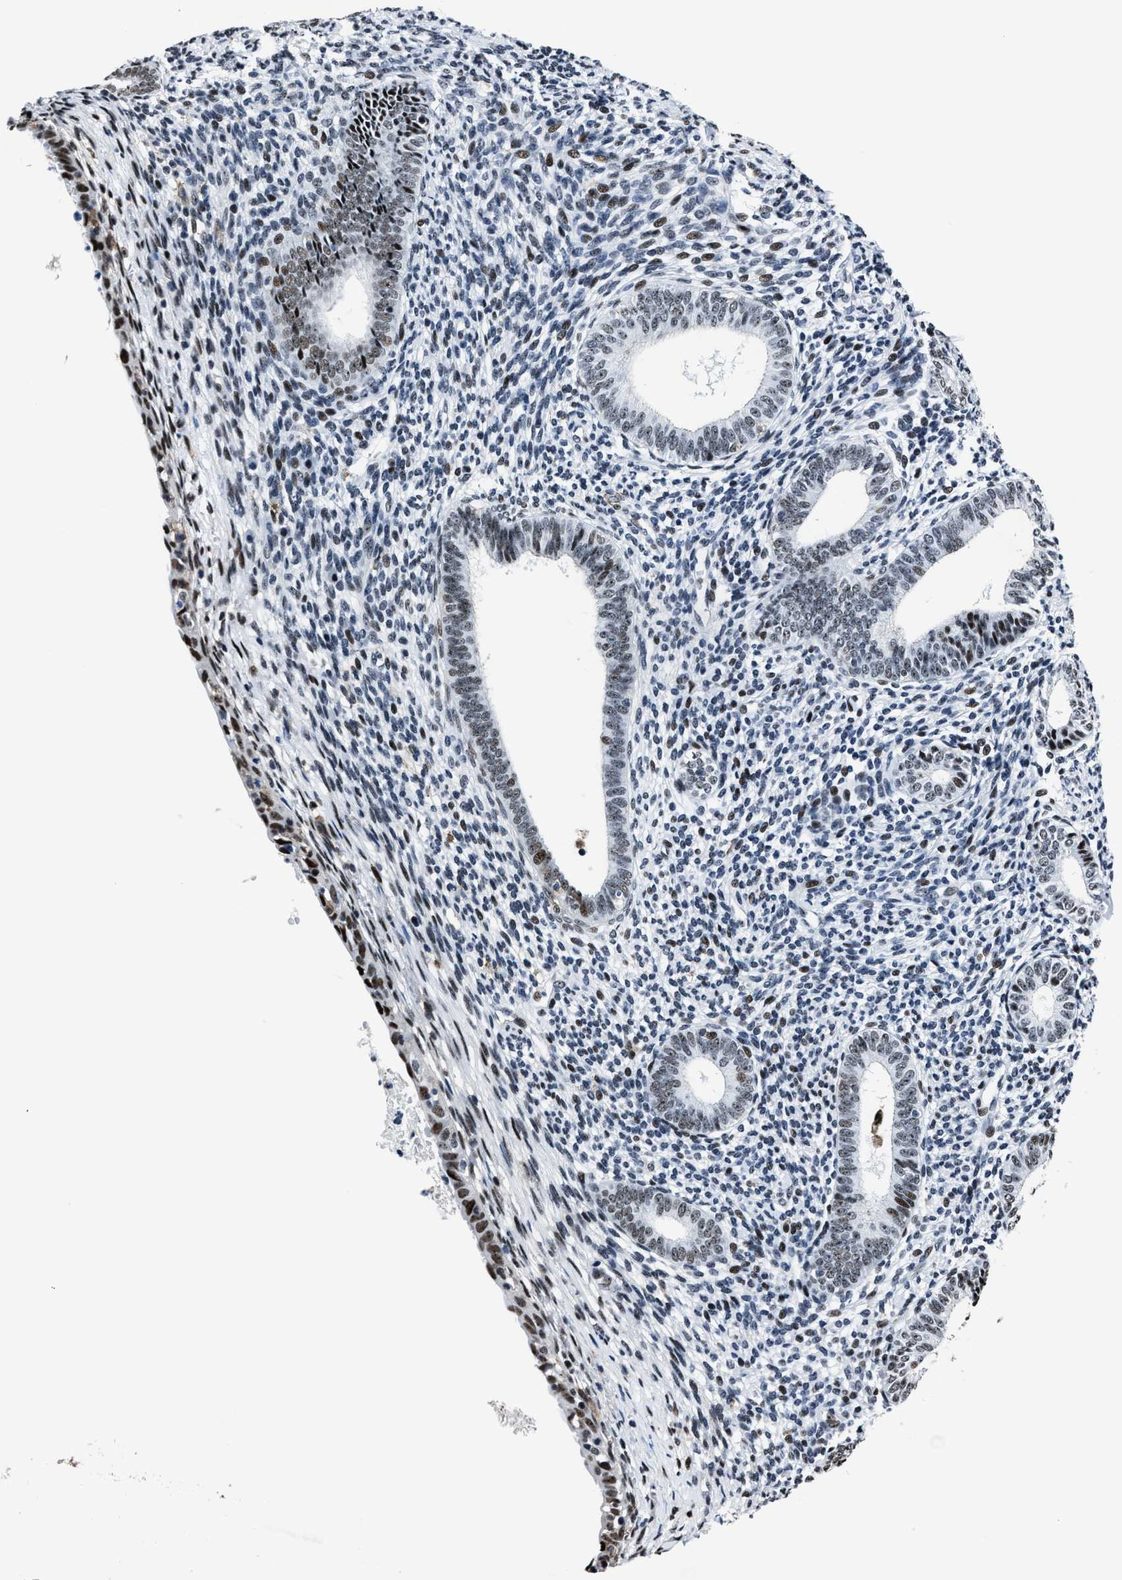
{"staining": {"intensity": "moderate", "quantity": "25%-75%", "location": "nuclear"}, "tissue": "endometrium", "cell_type": "Cells in endometrial stroma", "image_type": "normal", "snomed": [{"axis": "morphology", "description": "Normal tissue, NOS"}, {"axis": "morphology", "description": "Adenocarcinoma, NOS"}, {"axis": "topography", "description": "Endometrium"}], "caption": "IHC staining of unremarkable endometrium, which shows medium levels of moderate nuclear staining in approximately 25%-75% of cells in endometrial stroma indicating moderate nuclear protein expression. The staining was performed using DAB (3,3'-diaminobenzidine) (brown) for protein detection and nuclei were counterstained in hematoxylin (blue).", "gene": "PPIE", "patient": {"sex": "female", "age": 57}}